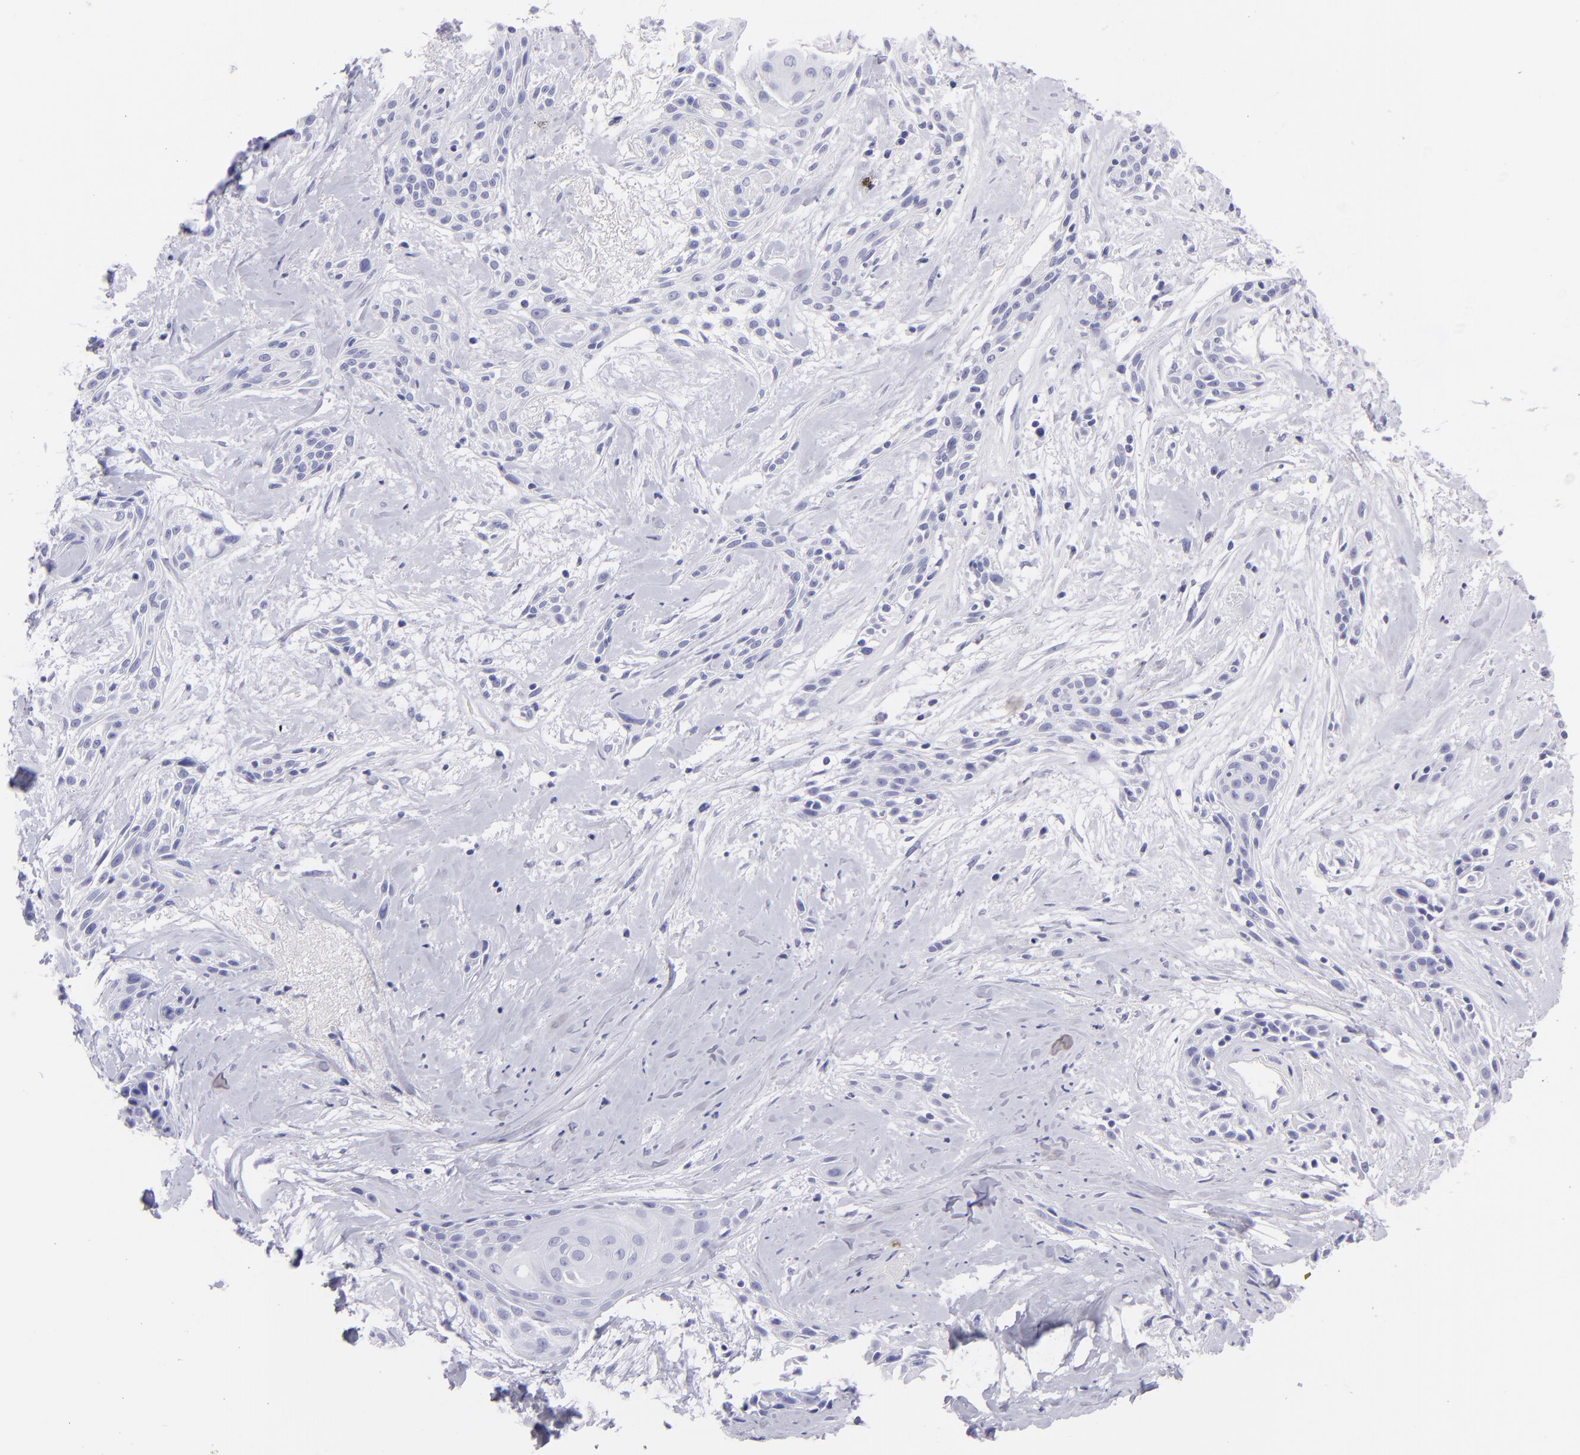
{"staining": {"intensity": "negative", "quantity": "none", "location": "none"}, "tissue": "skin cancer", "cell_type": "Tumor cells", "image_type": "cancer", "snomed": [{"axis": "morphology", "description": "Squamous cell carcinoma, NOS"}, {"axis": "topography", "description": "Skin"}, {"axis": "topography", "description": "Anal"}], "caption": "Image shows no protein staining in tumor cells of skin cancer tissue. (Brightfield microscopy of DAB (3,3'-diaminobenzidine) immunohistochemistry at high magnification).", "gene": "PIP", "patient": {"sex": "male", "age": 64}}